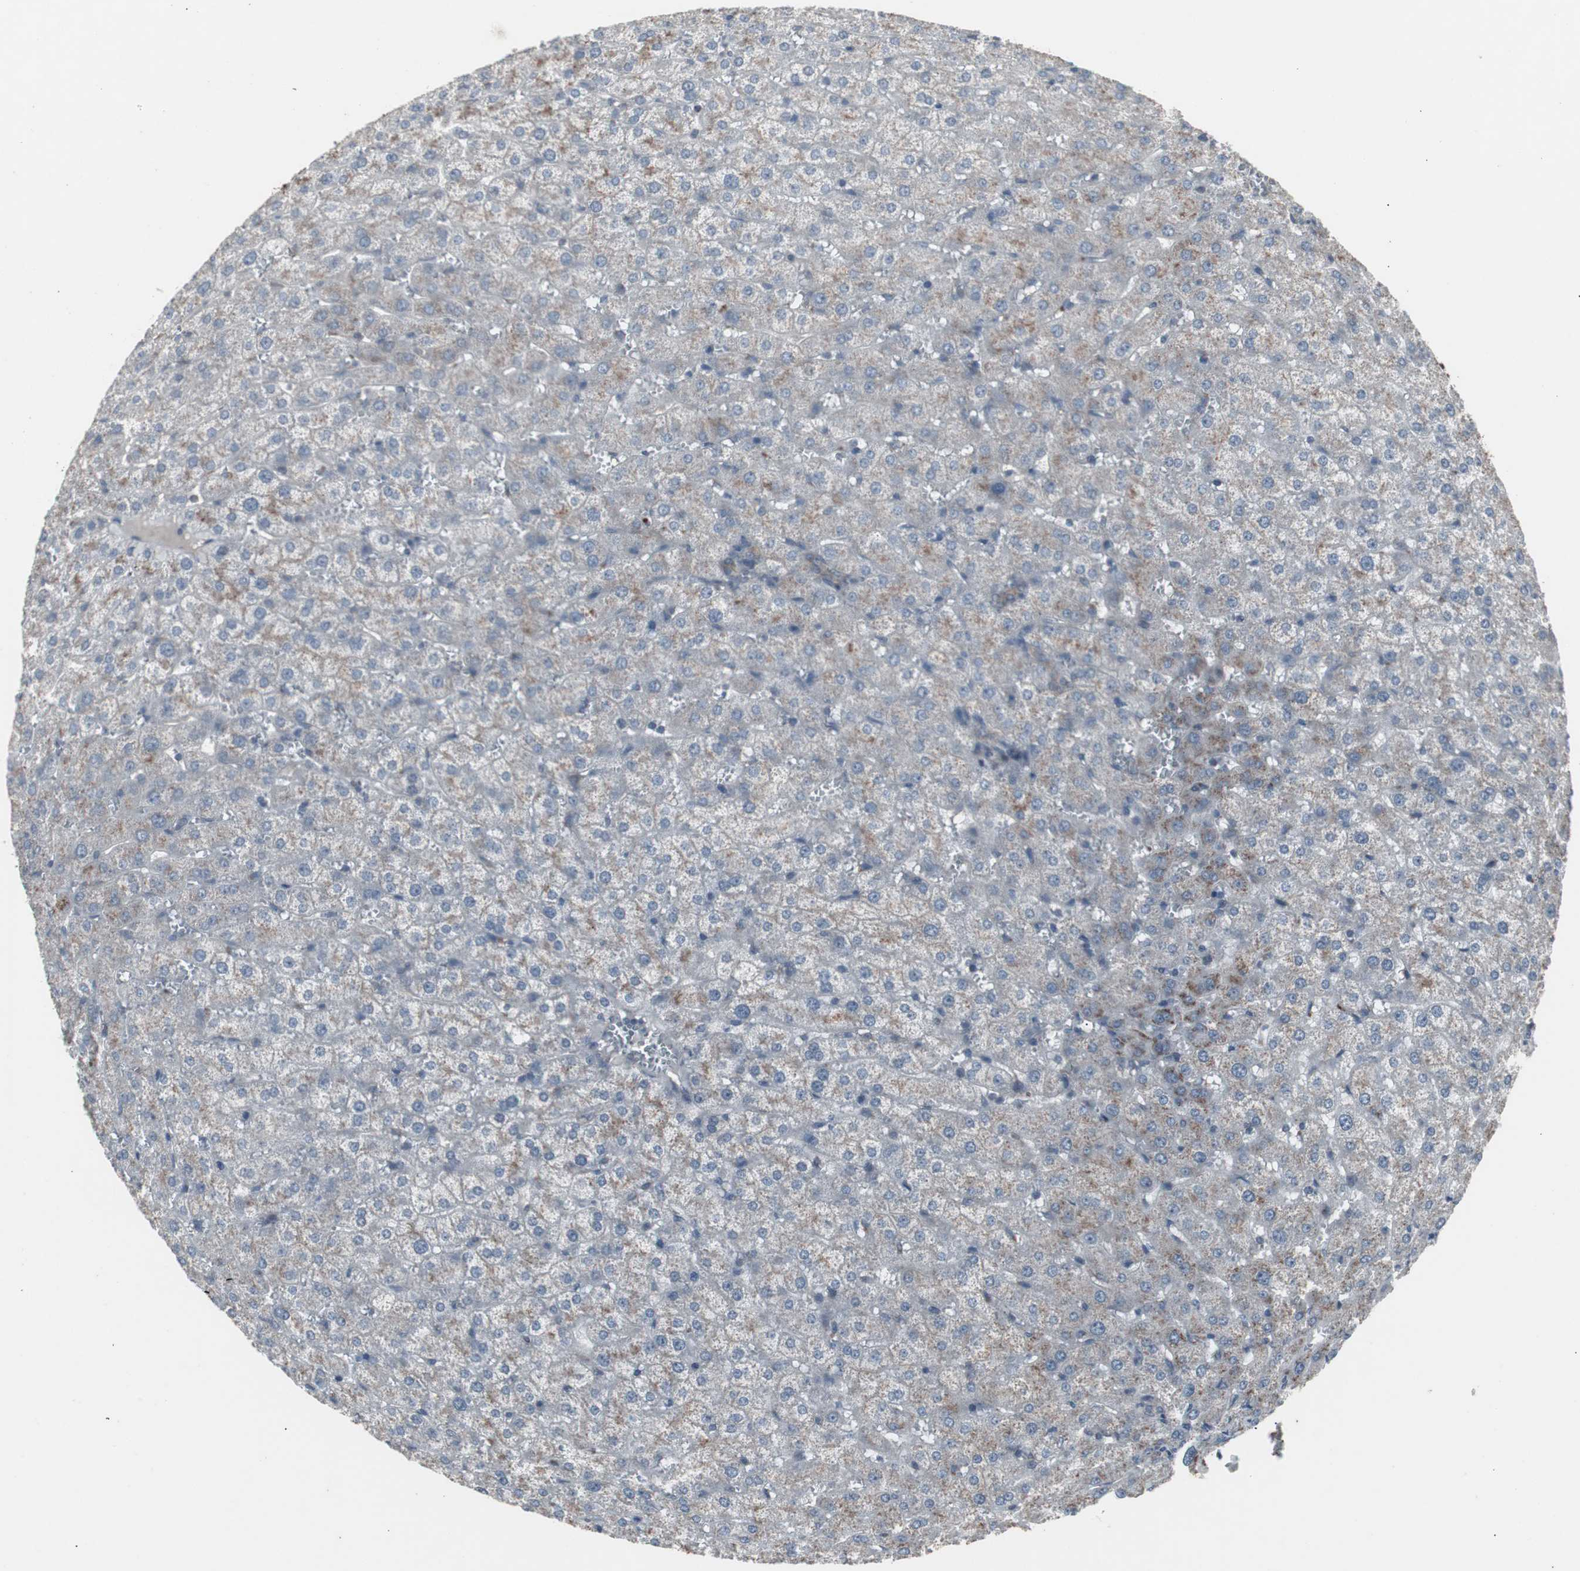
{"staining": {"intensity": "weak", "quantity": "<25%", "location": "cytoplasmic/membranous"}, "tissue": "liver", "cell_type": "Cholangiocytes", "image_type": "normal", "snomed": [{"axis": "morphology", "description": "Normal tissue, NOS"}, {"axis": "morphology", "description": "Fibrosis, NOS"}, {"axis": "topography", "description": "Liver"}], "caption": "Immunohistochemistry (IHC) of normal human liver displays no expression in cholangiocytes. (Stains: DAB (3,3'-diaminobenzidine) immunohistochemistry with hematoxylin counter stain, Microscopy: brightfield microscopy at high magnification).", "gene": "SSTR2", "patient": {"sex": "female", "age": 29}}